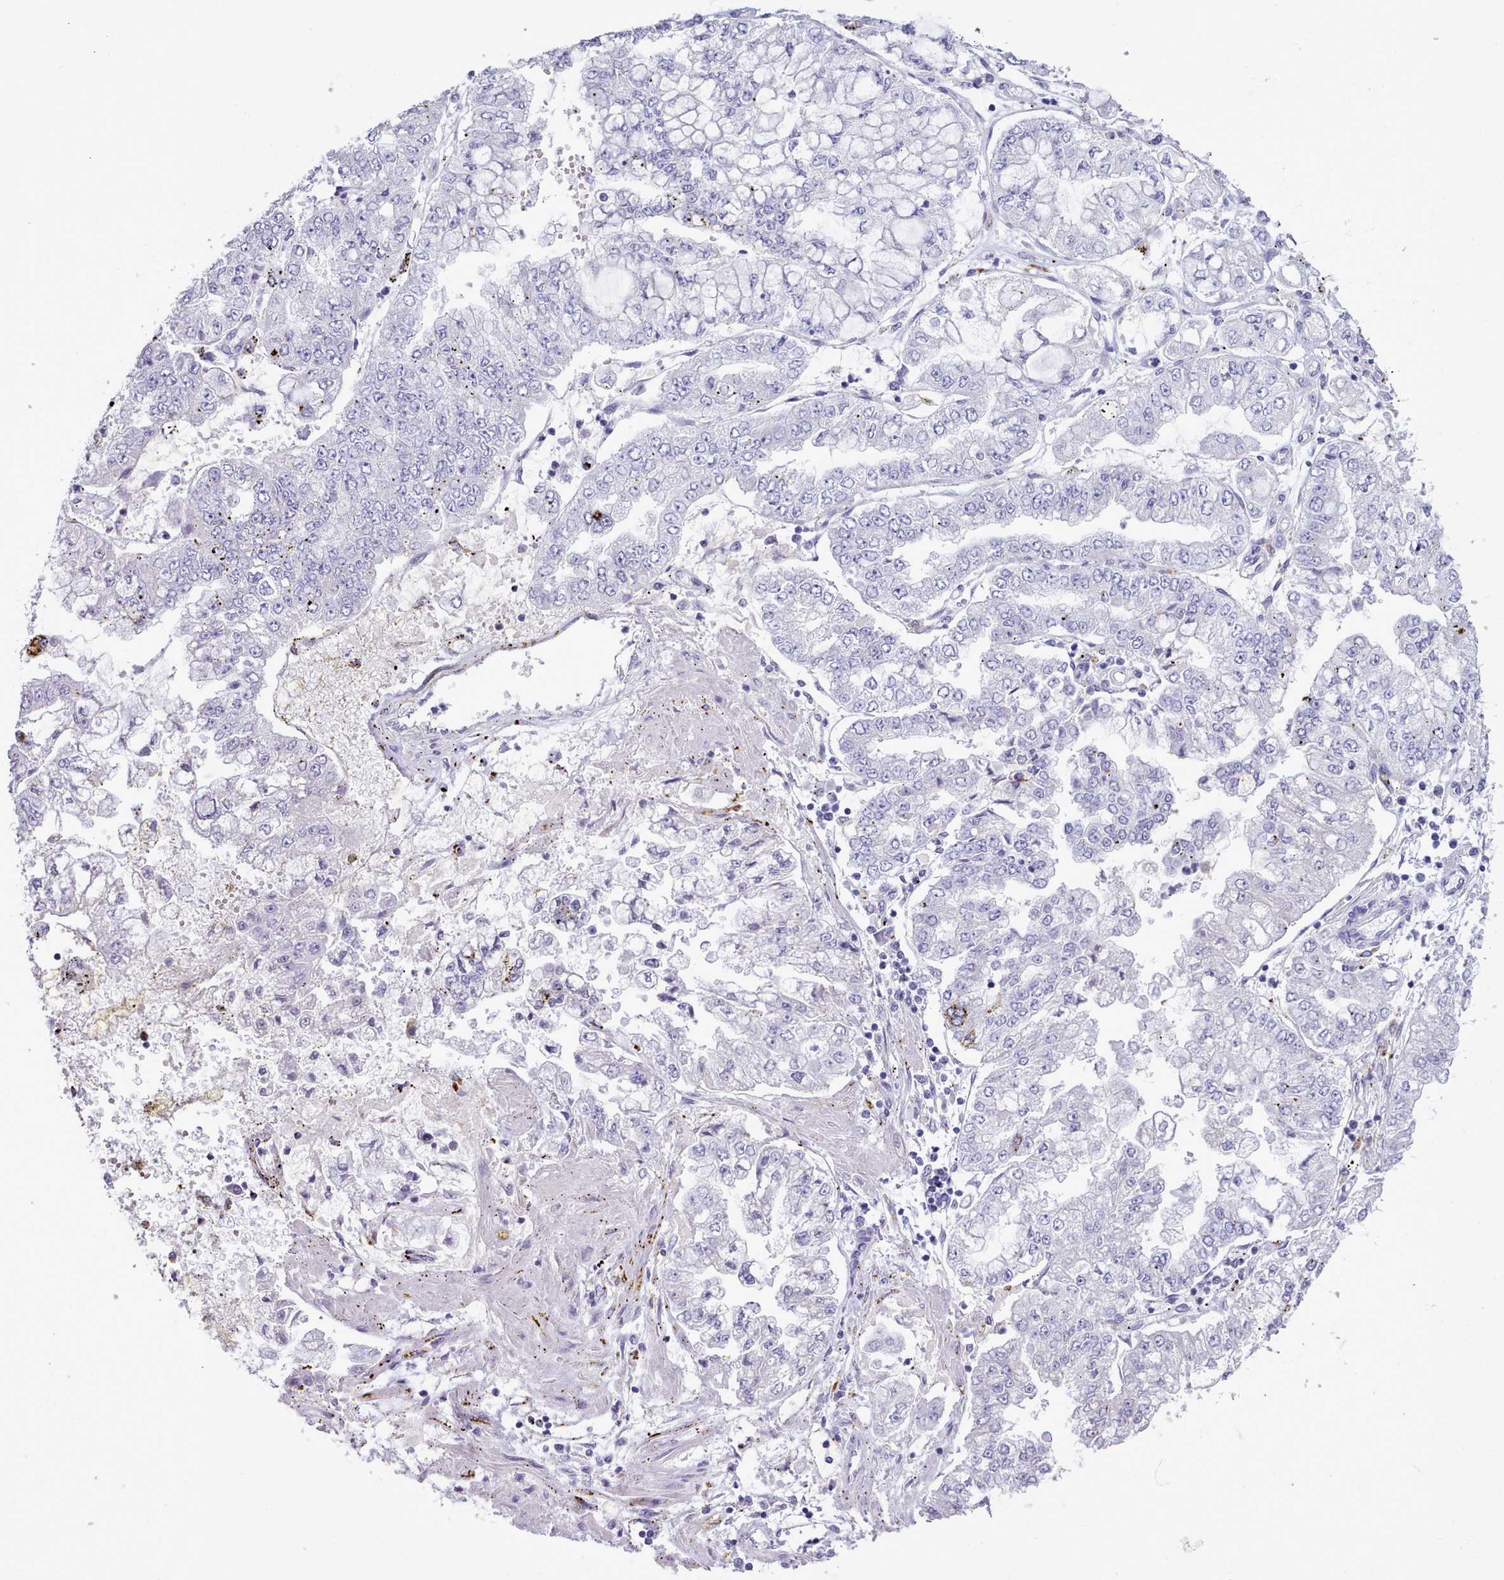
{"staining": {"intensity": "negative", "quantity": "none", "location": "none"}, "tissue": "stomach cancer", "cell_type": "Tumor cells", "image_type": "cancer", "snomed": [{"axis": "morphology", "description": "Adenocarcinoma, NOS"}, {"axis": "topography", "description": "Stomach"}], "caption": "High magnification brightfield microscopy of stomach adenocarcinoma stained with DAB (3,3'-diaminobenzidine) (brown) and counterstained with hematoxylin (blue): tumor cells show no significant expression. (DAB immunohistochemistry (IHC) with hematoxylin counter stain).", "gene": "GAA", "patient": {"sex": "male", "age": 76}}